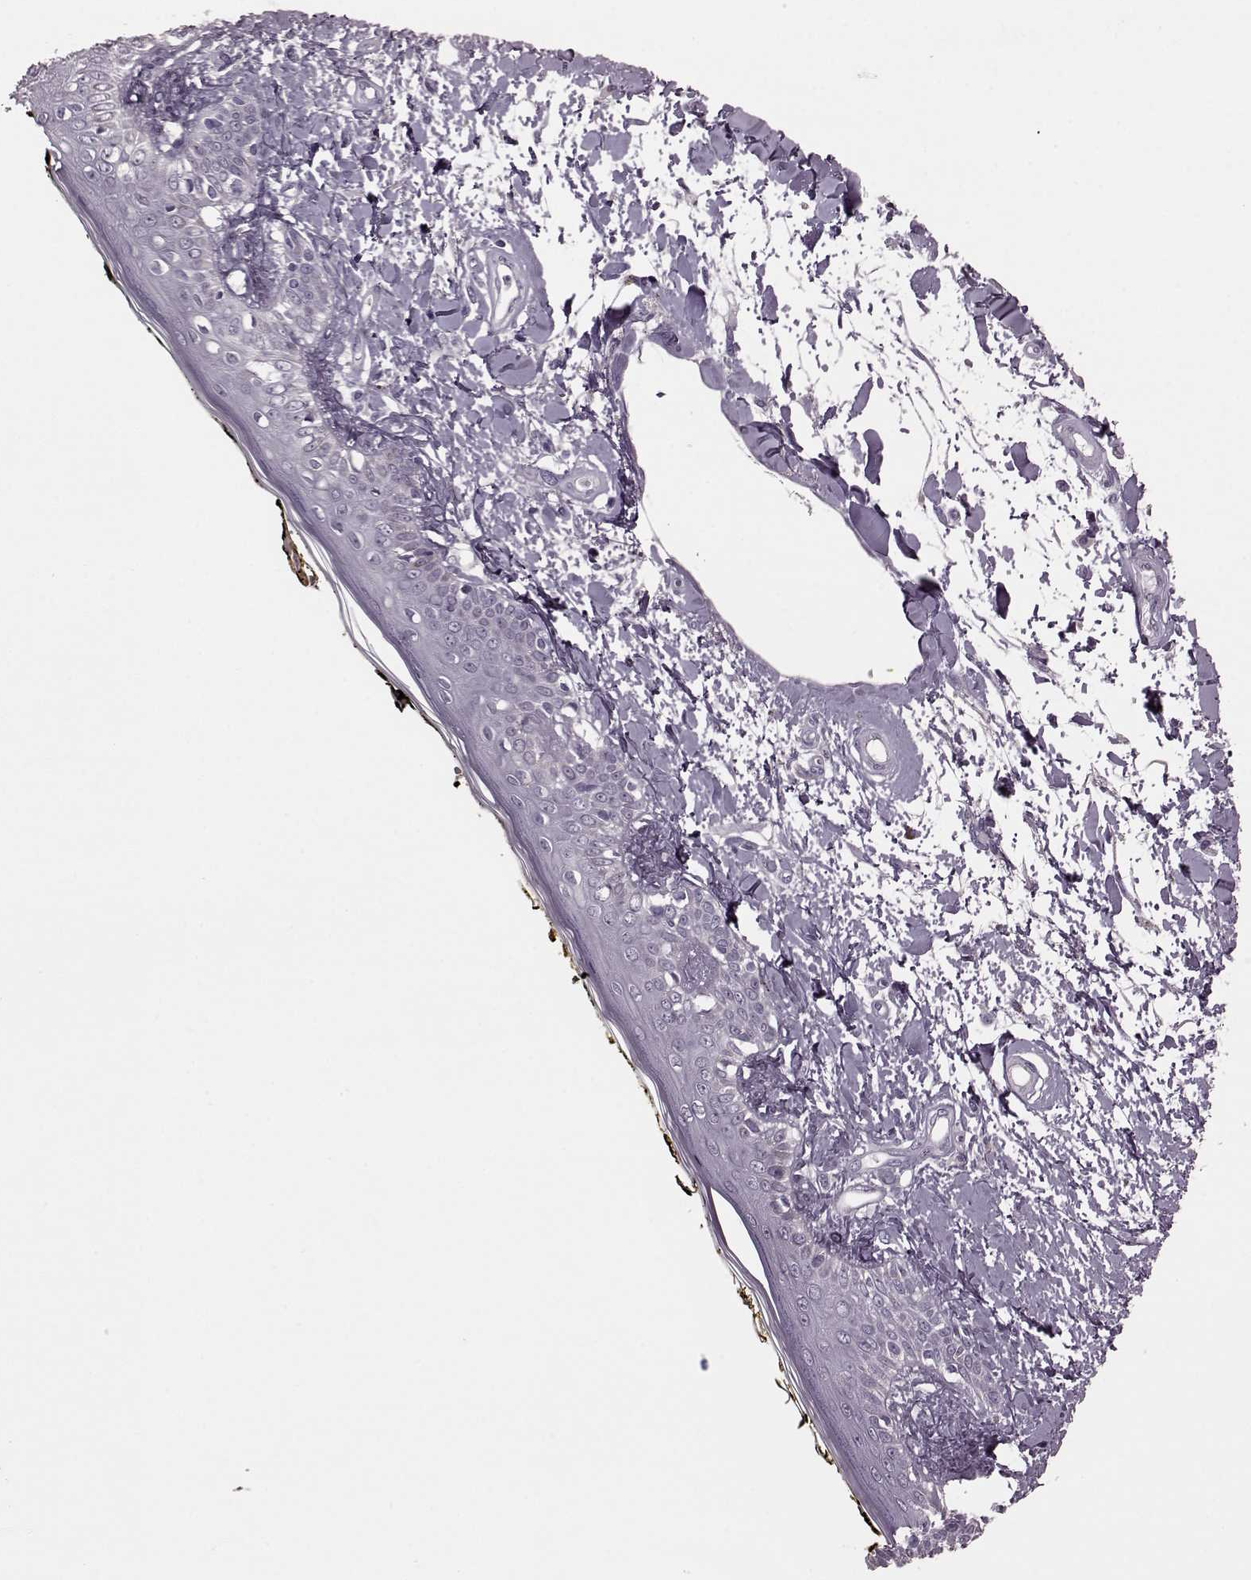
{"staining": {"intensity": "negative", "quantity": "none", "location": "none"}, "tissue": "skin", "cell_type": "Fibroblasts", "image_type": "normal", "snomed": [{"axis": "morphology", "description": "Normal tissue, NOS"}, {"axis": "topography", "description": "Skin"}], "caption": "This micrograph is of unremarkable skin stained with immunohistochemistry to label a protein in brown with the nuclei are counter-stained blue. There is no staining in fibroblasts. (DAB immunohistochemistry, high magnification).", "gene": "RIMS2", "patient": {"sex": "male", "age": 76}}